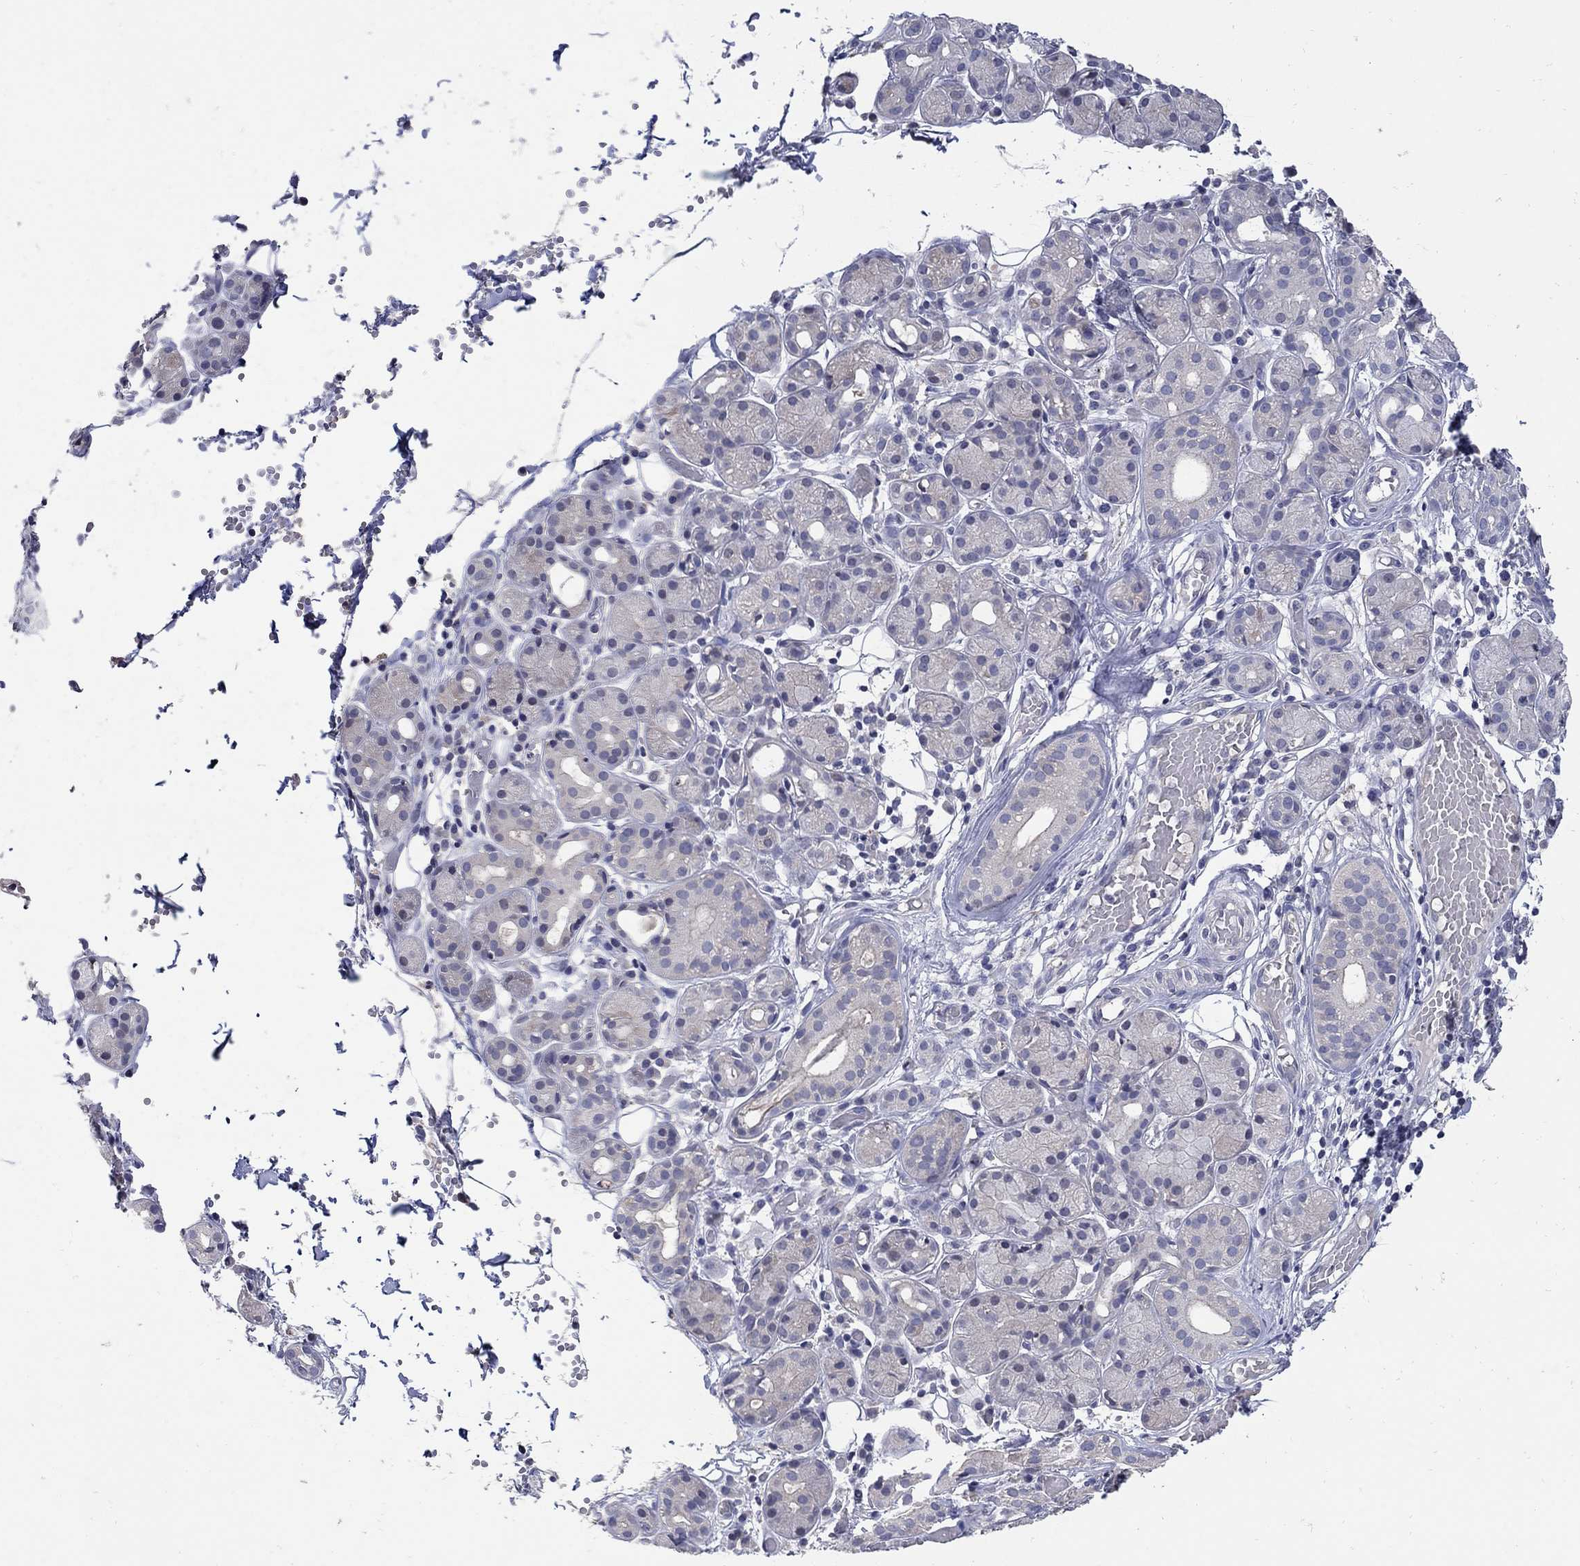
{"staining": {"intensity": "negative", "quantity": "none", "location": "none"}, "tissue": "salivary gland", "cell_type": "Glandular cells", "image_type": "normal", "snomed": [{"axis": "morphology", "description": "Normal tissue, NOS"}, {"axis": "topography", "description": "Salivary gland"}, {"axis": "topography", "description": "Peripheral nerve tissue"}], "caption": "This photomicrograph is of unremarkable salivary gland stained with immunohistochemistry (IHC) to label a protein in brown with the nuclei are counter-stained blue. There is no expression in glandular cells. (DAB (3,3'-diaminobenzidine) immunohistochemistry (IHC) visualized using brightfield microscopy, high magnification).", "gene": "CETN1", "patient": {"sex": "male", "age": 71}}